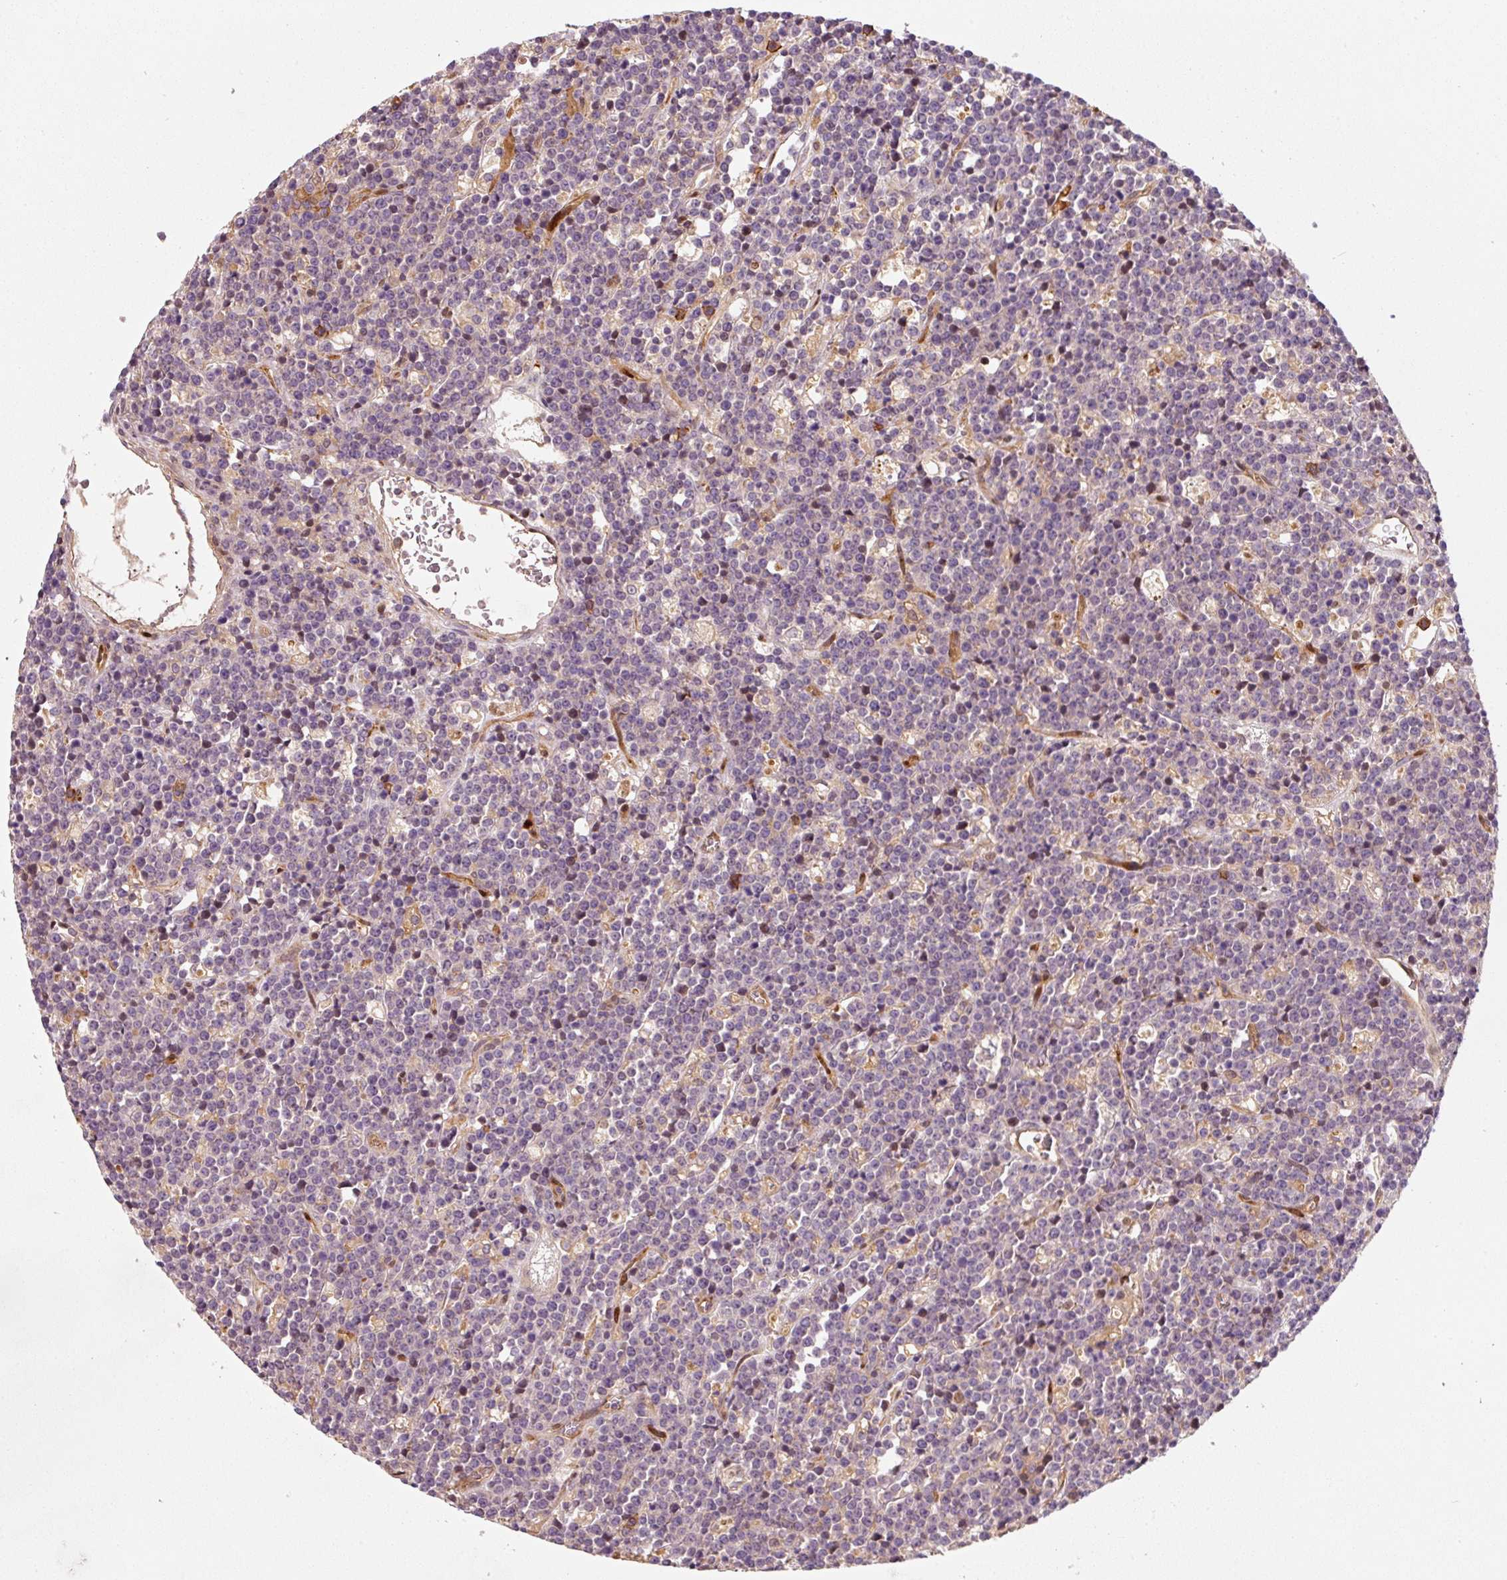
{"staining": {"intensity": "negative", "quantity": "none", "location": "none"}, "tissue": "lymphoma", "cell_type": "Tumor cells", "image_type": "cancer", "snomed": [{"axis": "morphology", "description": "Malignant lymphoma, non-Hodgkin's type, High grade"}, {"axis": "topography", "description": "Ovary"}], "caption": "The image shows no significant staining in tumor cells of high-grade malignant lymphoma, non-Hodgkin's type. (DAB immunohistochemistry (IHC) visualized using brightfield microscopy, high magnification).", "gene": "IQGAP2", "patient": {"sex": "female", "age": 56}}